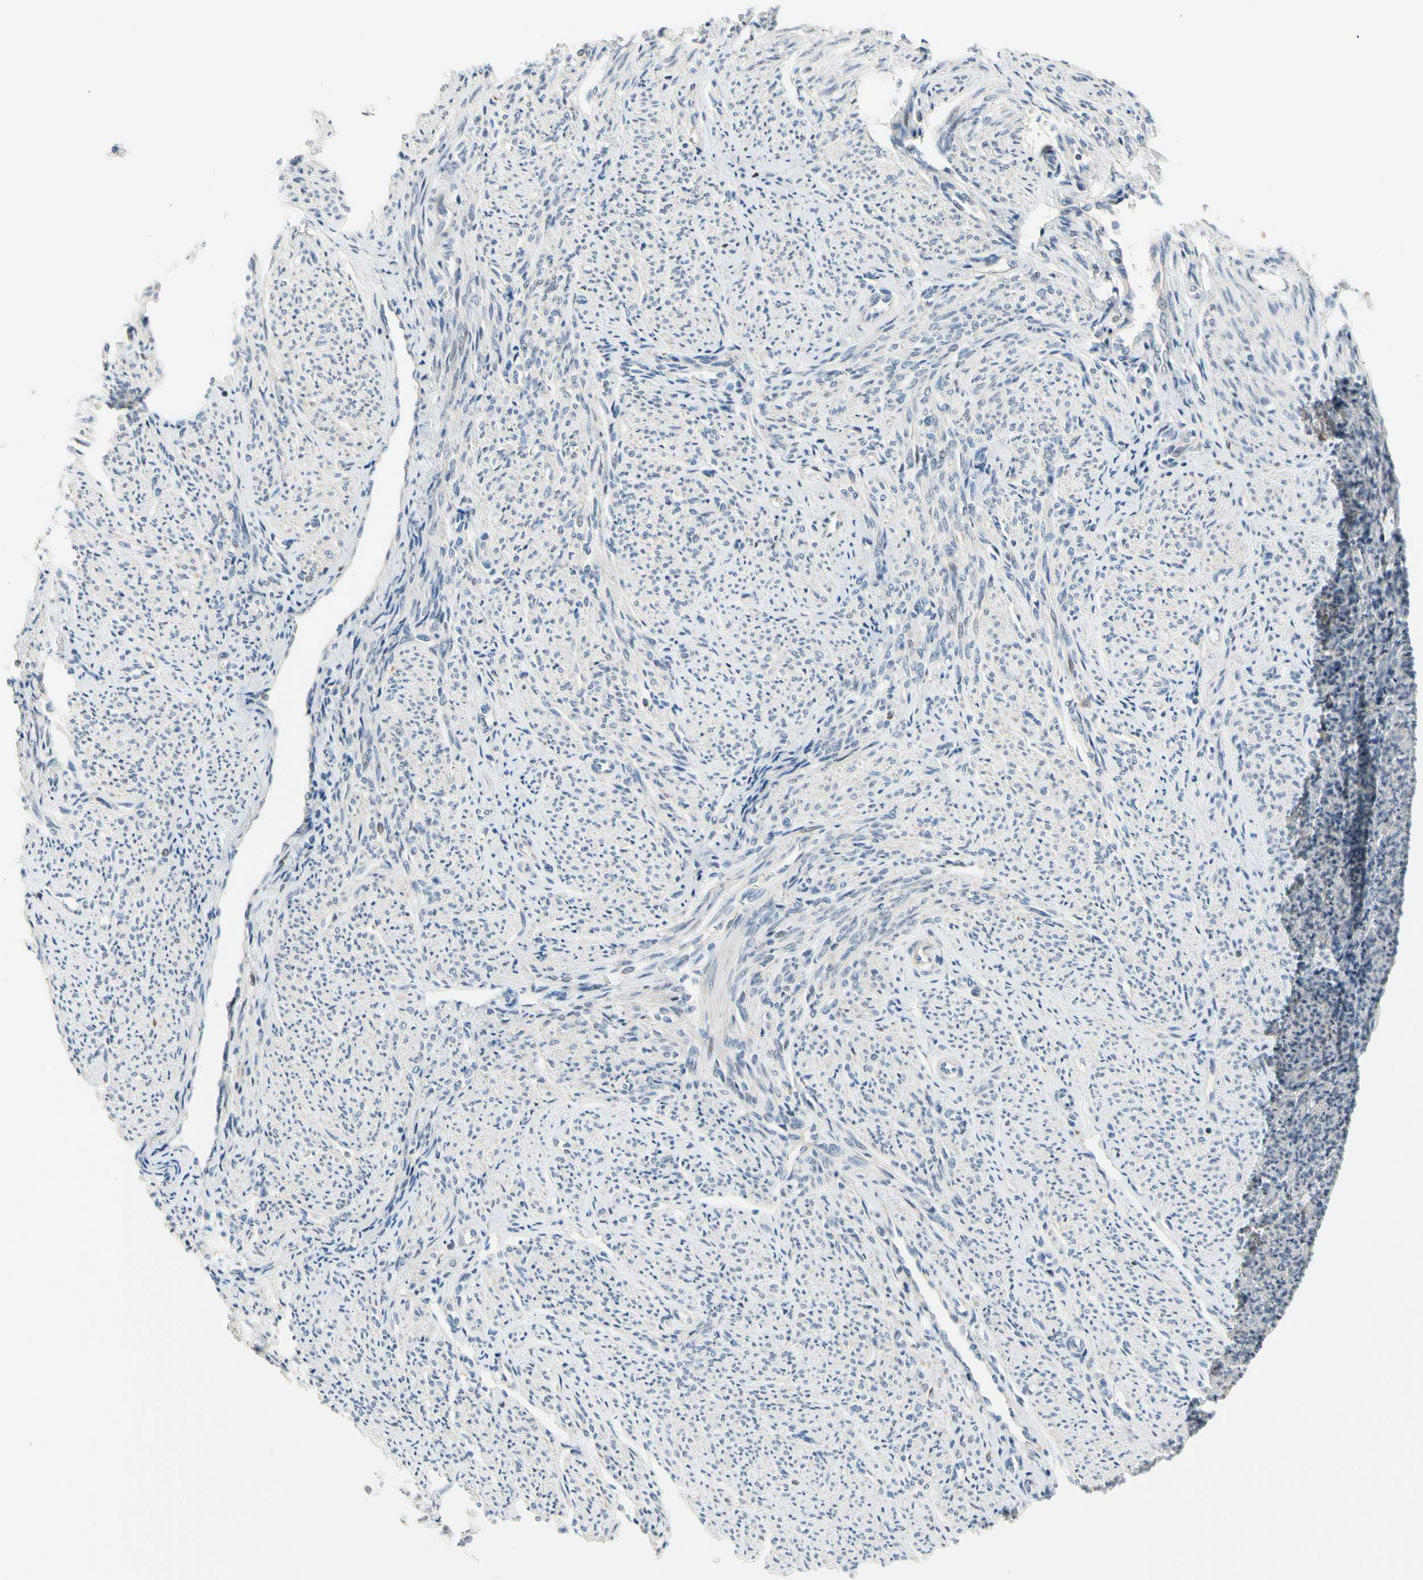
{"staining": {"intensity": "negative", "quantity": "none", "location": "none"}, "tissue": "smooth muscle", "cell_type": "Smooth muscle cells", "image_type": "normal", "snomed": [{"axis": "morphology", "description": "Normal tissue, NOS"}, {"axis": "topography", "description": "Smooth muscle"}], "caption": "The immunohistochemistry micrograph has no significant staining in smooth muscle cells of smooth muscle. The staining is performed using DAB (3,3'-diaminobenzidine) brown chromogen with nuclei counter-stained in using hematoxylin.", "gene": "MAP3K3", "patient": {"sex": "female", "age": 65}}